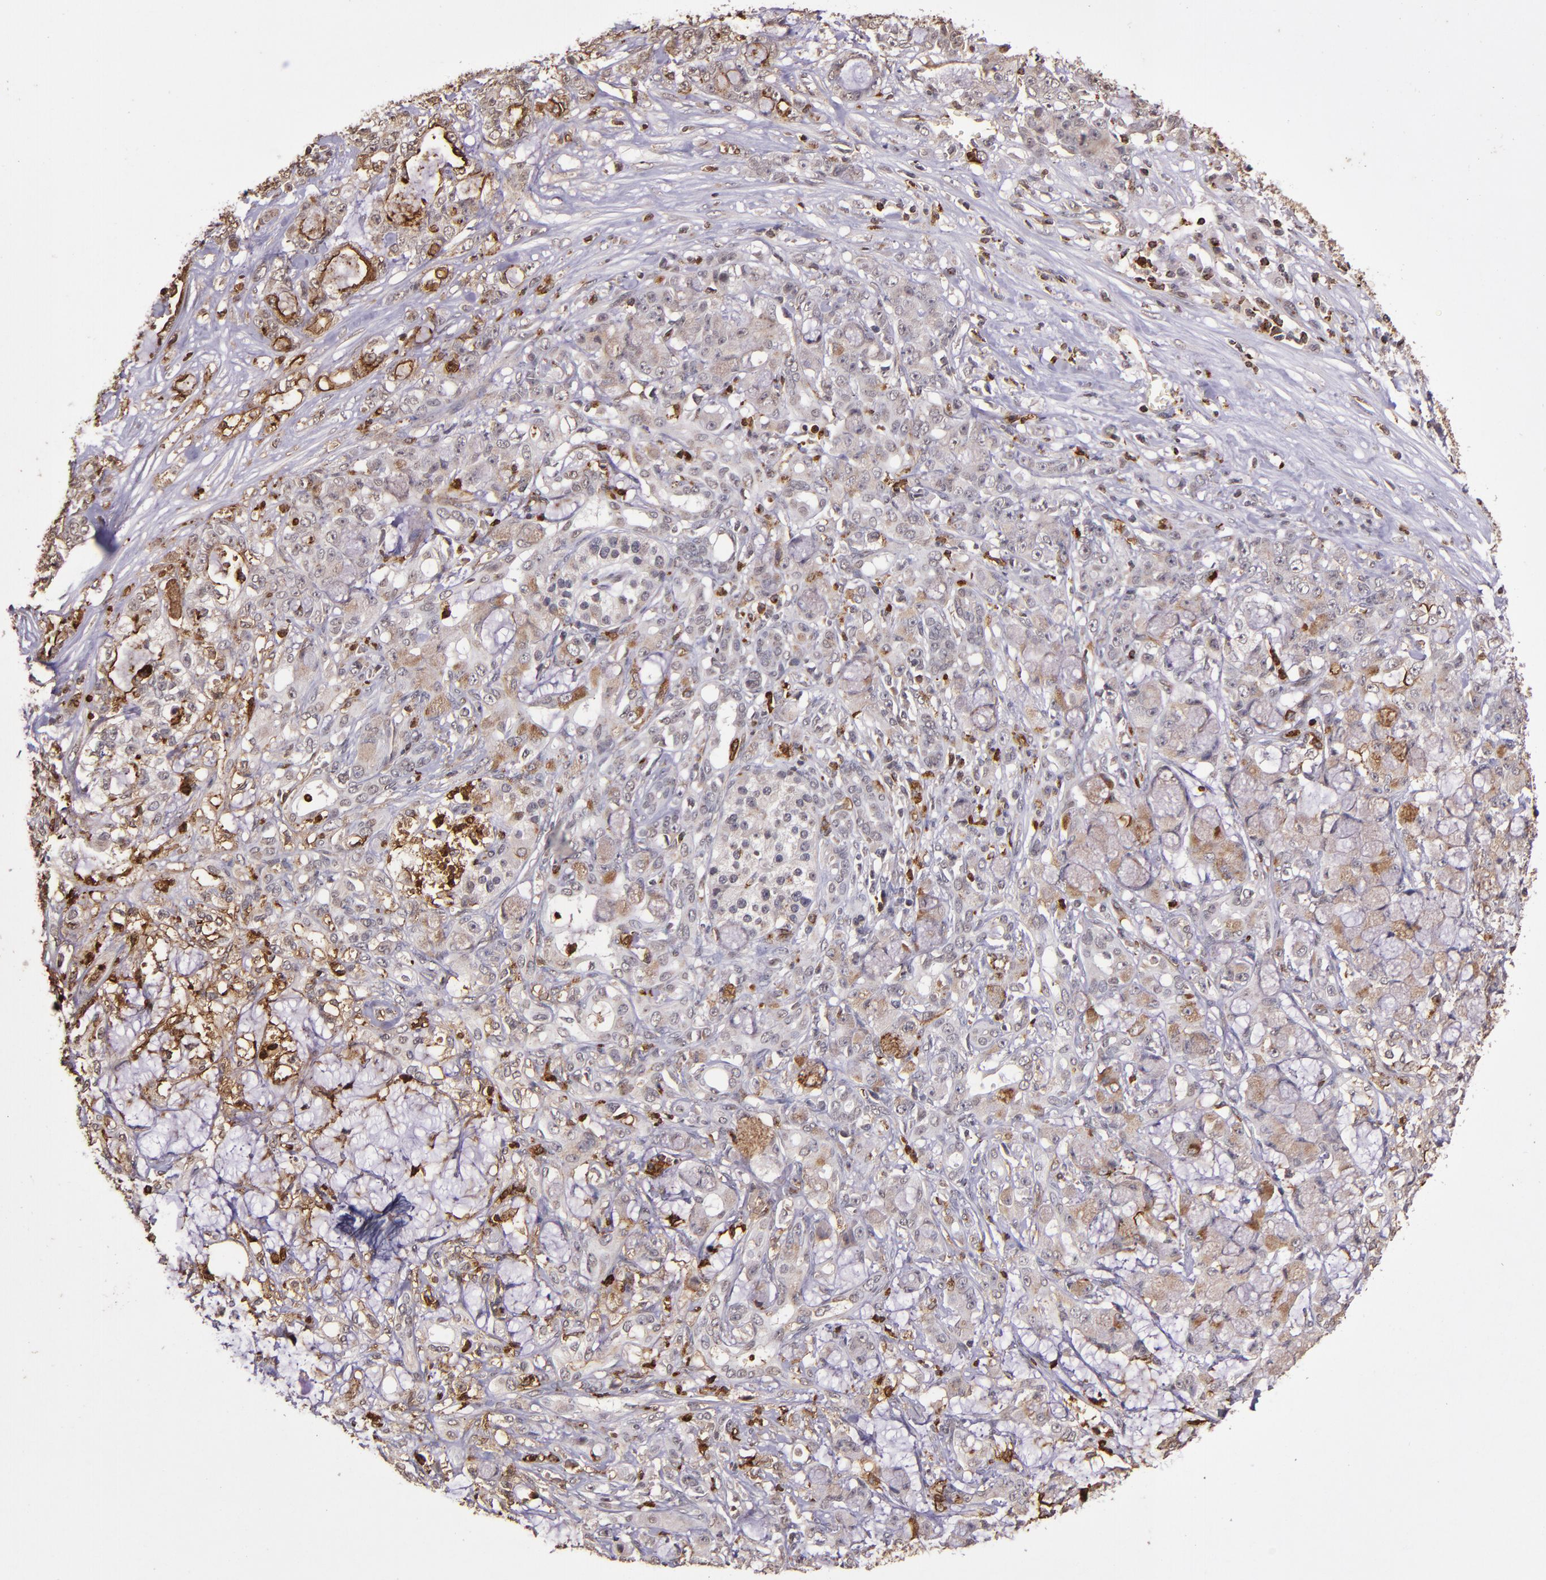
{"staining": {"intensity": "moderate", "quantity": "25%-75%", "location": "cytoplasmic/membranous"}, "tissue": "pancreatic cancer", "cell_type": "Tumor cells", "image_type": "cancer", "snomed": [{"axis": "morphology", "description": "Adenocarcinoma, NOS"}, {"axis": "topography", "description": "Pancreas"}], "caption": "Moderate cytoplasmic/membranous protein staining is present in about 25%-75% of tumor cells in pancreatic adenocarcinoma. The staining was performed using DAB (3,3'-diaminobenzidine) to visualize the protein expression in brown, while the nuclei were stained in blue with hematoxylin (Magnification: 20x).", "gene": "SLC2A3", "patient": {"sex": "female", "age": 73}}